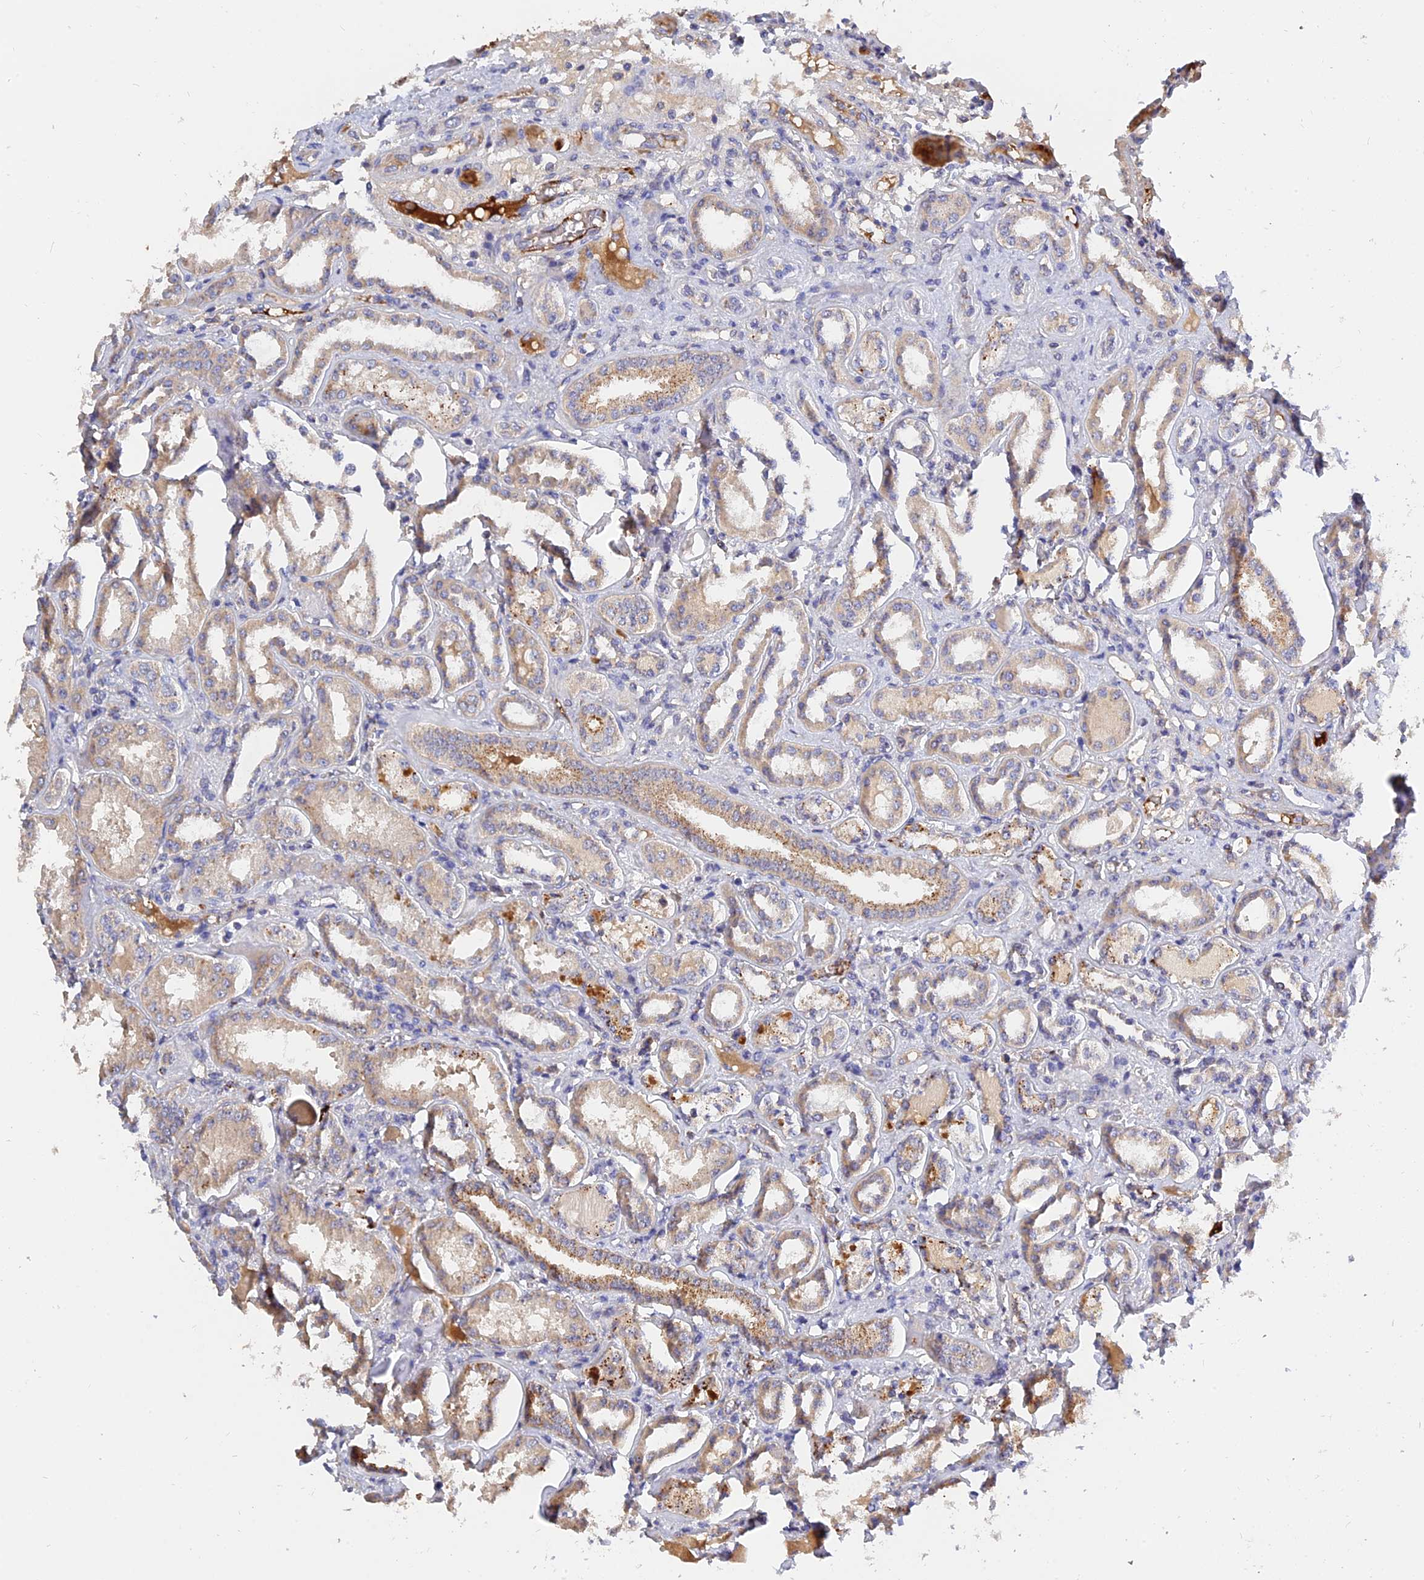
{"staining": {"intensity": "weak", "quantity": "<25%", "location": "cytoplasmic/membranous"}, "tissue": "kidney", "cell_type": "Cells in glomeruli", "image_type": "normal", "snomed": [{"axis": "morphology", "description": "Normal tissue, NOS"}, {"axis": "topography", "description": "Kidney"}], "caption": "Immunohistochemical staining of benign kidney reveals no significant positivity in cells in glomeruli.", "gene": "MRPL35", "patient": {"sex": "female", "age": 56}}